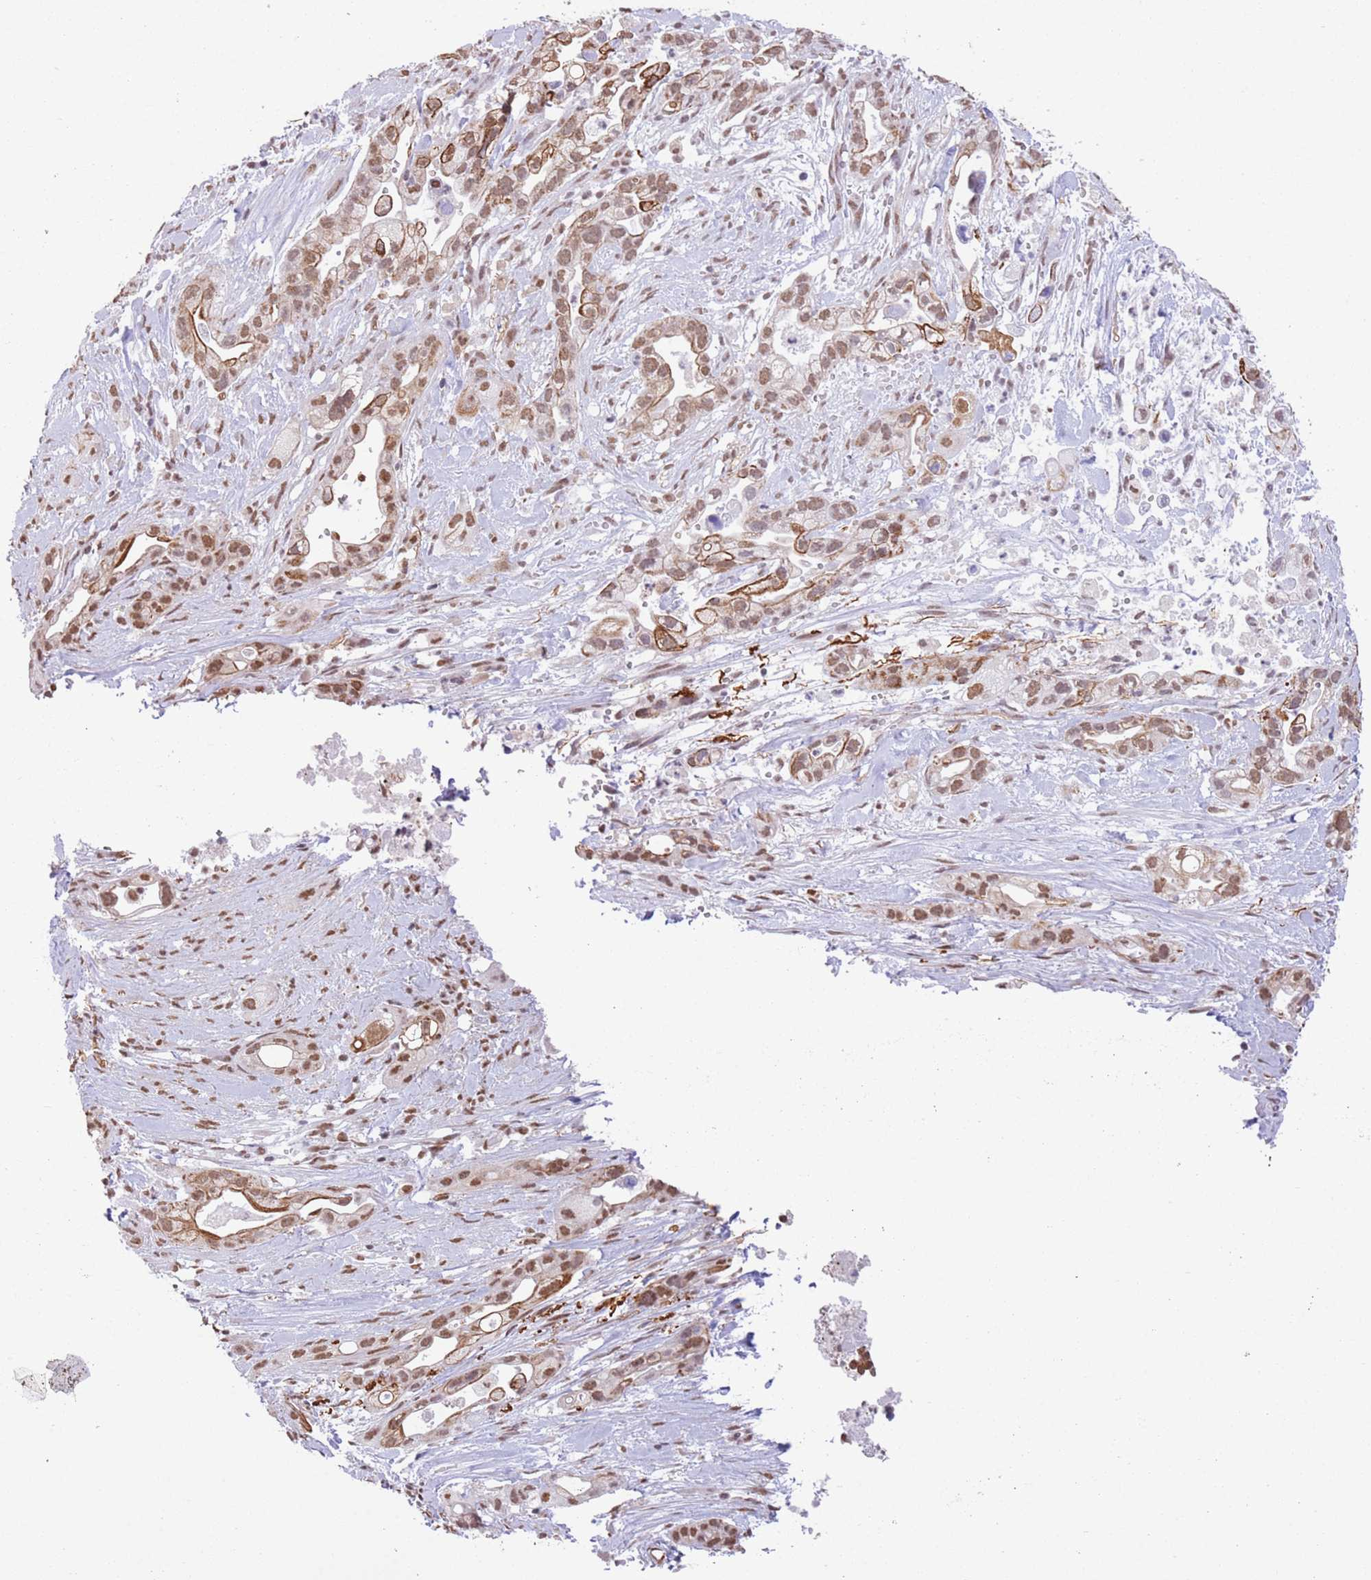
{"staining": {"intensity": "moderate", "quantity": ">75%", "location": "cytoplasmic/membranous,nuclear"}, "tissue": "pancreatic cancer", "cell_type": "Tumor cells", "image_type": "cancer", "snomed": [{"axis": "morphology", "description": "Adenocarcinoma, NOS"}, {"axis": "topography", "description": "Pancreas"}], "caption": "High-power microscopy captured an immunohistochemistry (IHC) histopathology image of adenocarcinoma (pancreatic), revealing moderate cytoplasmic/membranous and nuclear staining in about >75% of tumor cells. (DAB (3,3'-diaminobenzidine) = brown stain, brightfield microscopy at high magnification).", "gene": "TRIM32", "patient": {"sex": "male", "age": 44}}